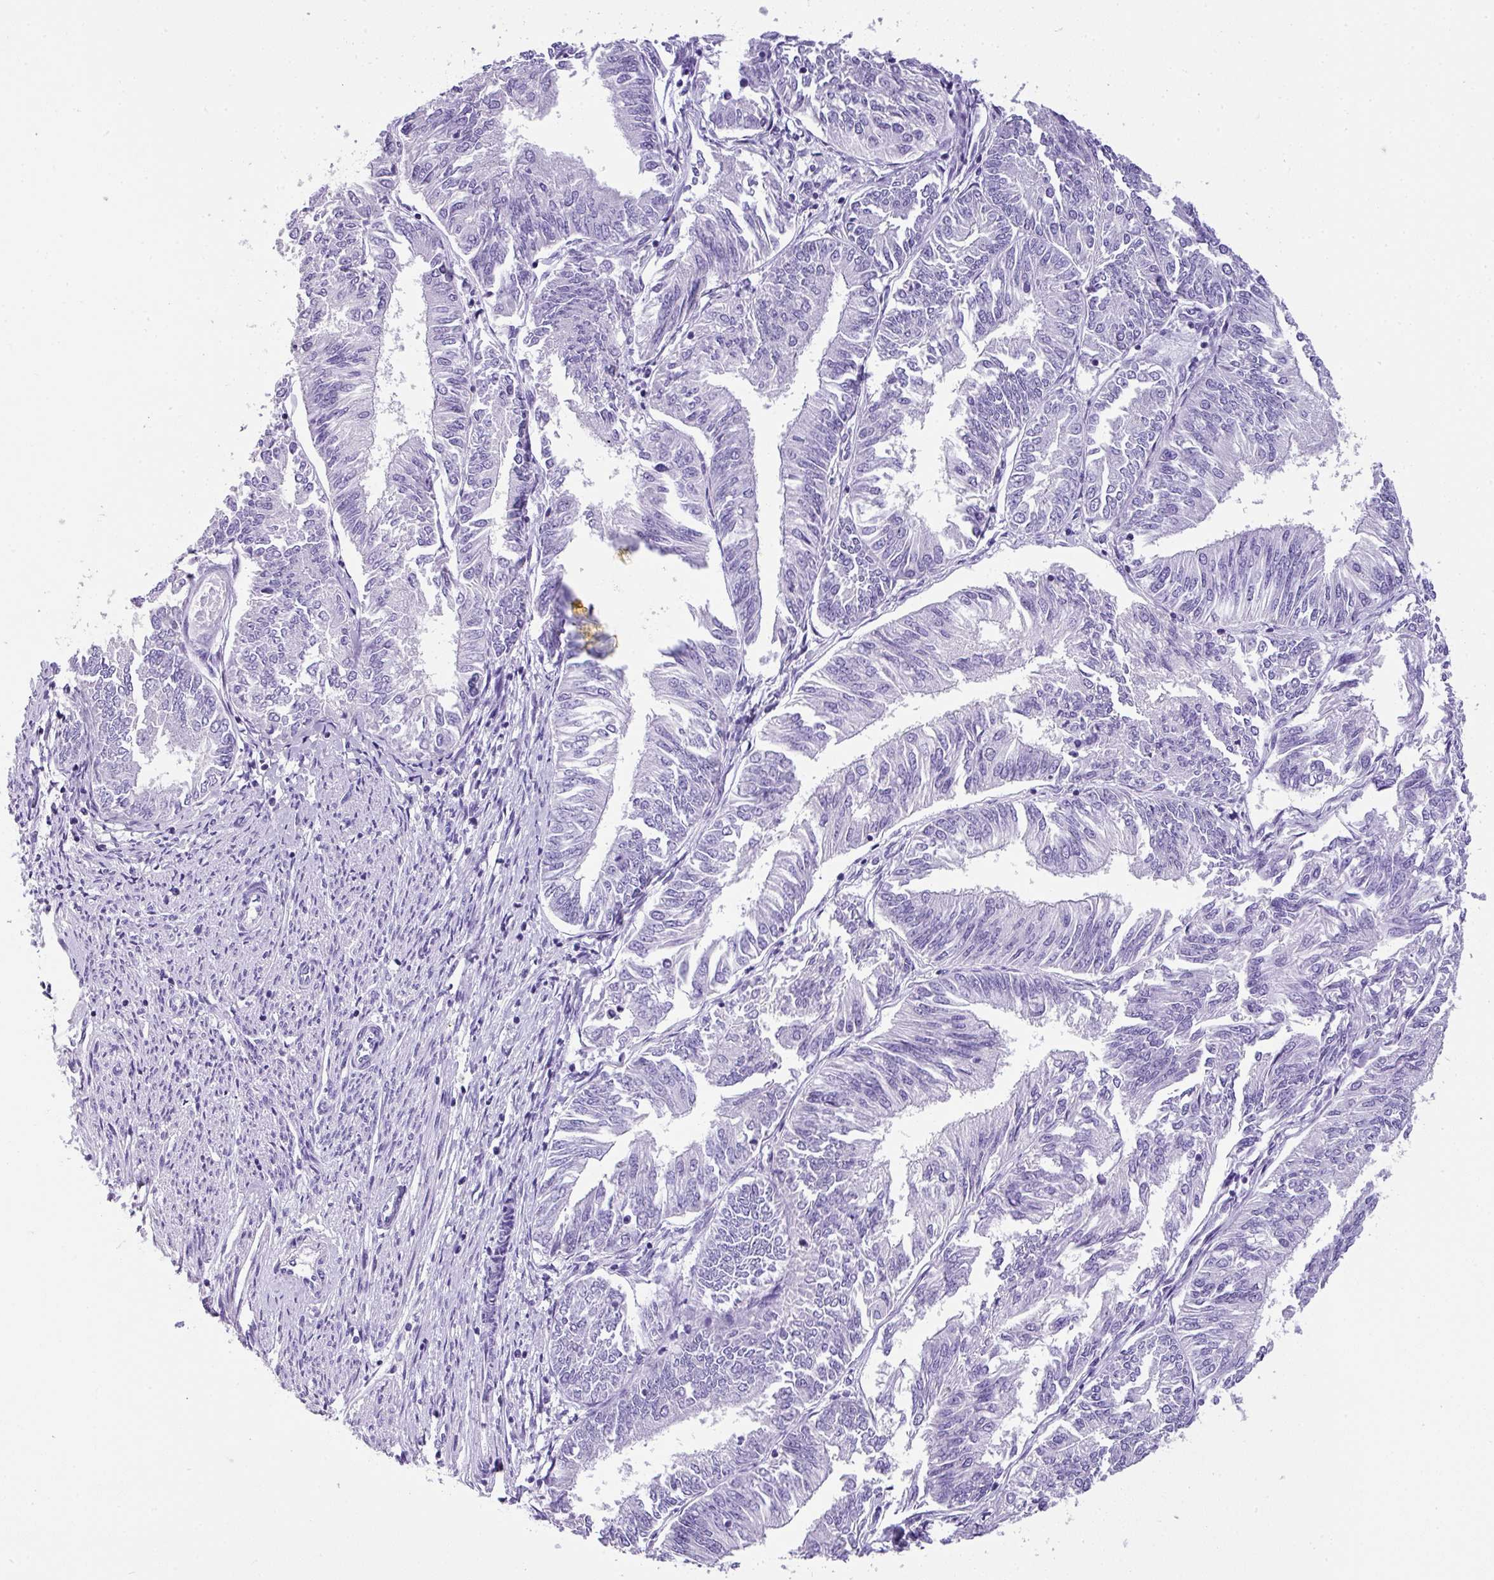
{"staining": {"intensity": "negative", "quantity": "none", "location": "none"}, "tissue": "endometrial cancer", "cell_type": "Tumor cells", "image_type": "cancer", "snomed": [{"axis": "morphology", "description": "Adenocarcinoma, NOS"}, {"axis": "topography", "description": "Endometrium"}], "caption": "A high-resolution photomicrograph shows immunohistochemistry (IHC) staining of endometrial cancer (adenocarcinoma), which demonstrates no significant expression in tumor cells. (DAB (3,3'-diaminobenzidine) IHC with hematoxylin counter stain).", "gene": "MUC21", "patient": {"sex": "female", "age": 58}}